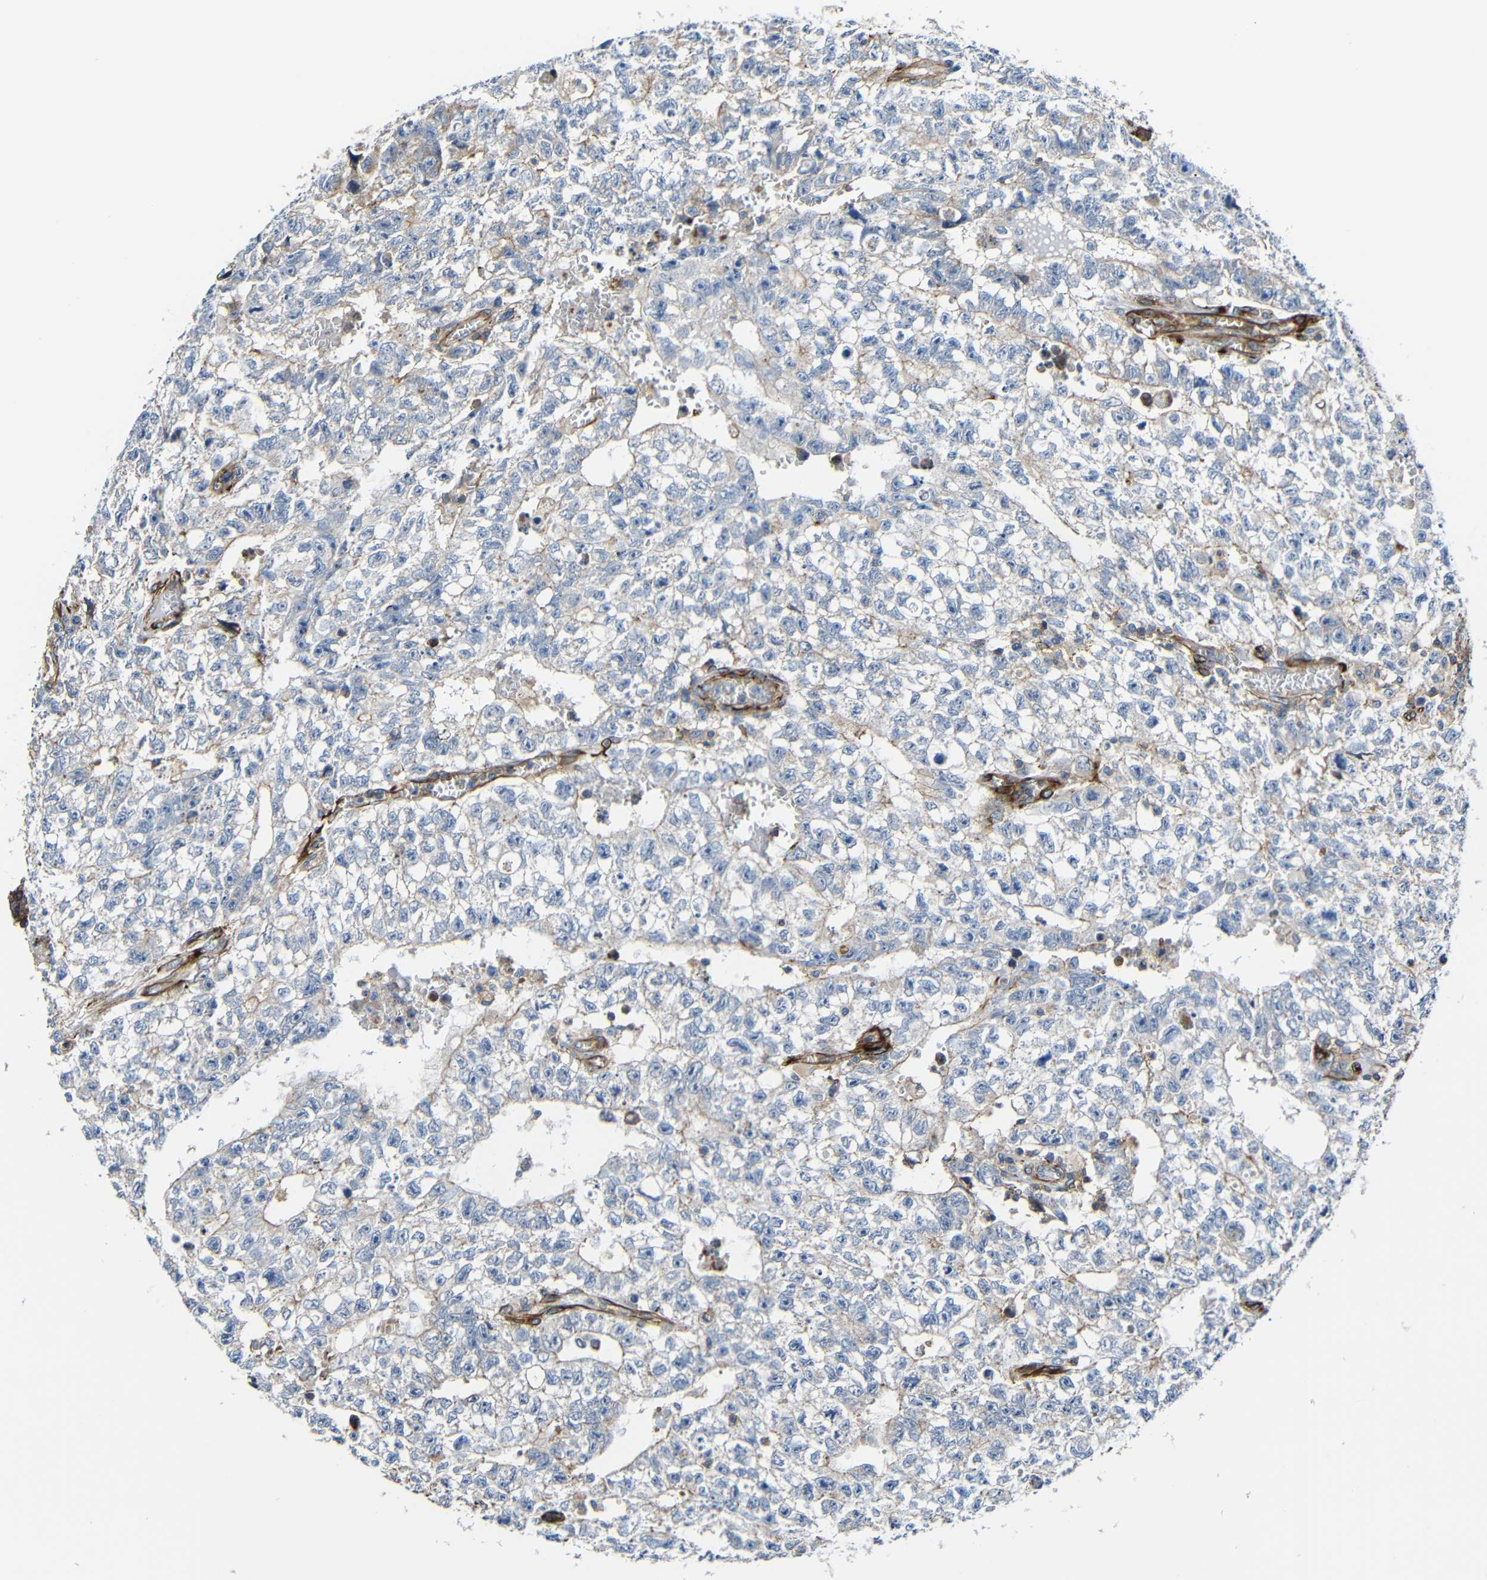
{"staining": {"intensity": "weak", "quantity": "<25%", "location": "cytoplasmic/membranous"}, "tissue": "testis cancer", "cell_type": "Tumor cells", "image_type": "cancer", "snomed": [{"axis": "morphology", "description": "Seminoma, NOS"}, {"axis": "morphology", "description": "Carcinoma, Embryonal, NOS"}, {"axis": "topography", "description": "Testis"}], "caption": "Micrograph shows no significant protein expression in tumor cells of testis embryonal carcinoma. (DAB immunohistochemistry visualized using brightfield microscopy, high magnification).", "gene": "IGSF10", "patient": {"sex": "male", "age": 38}}